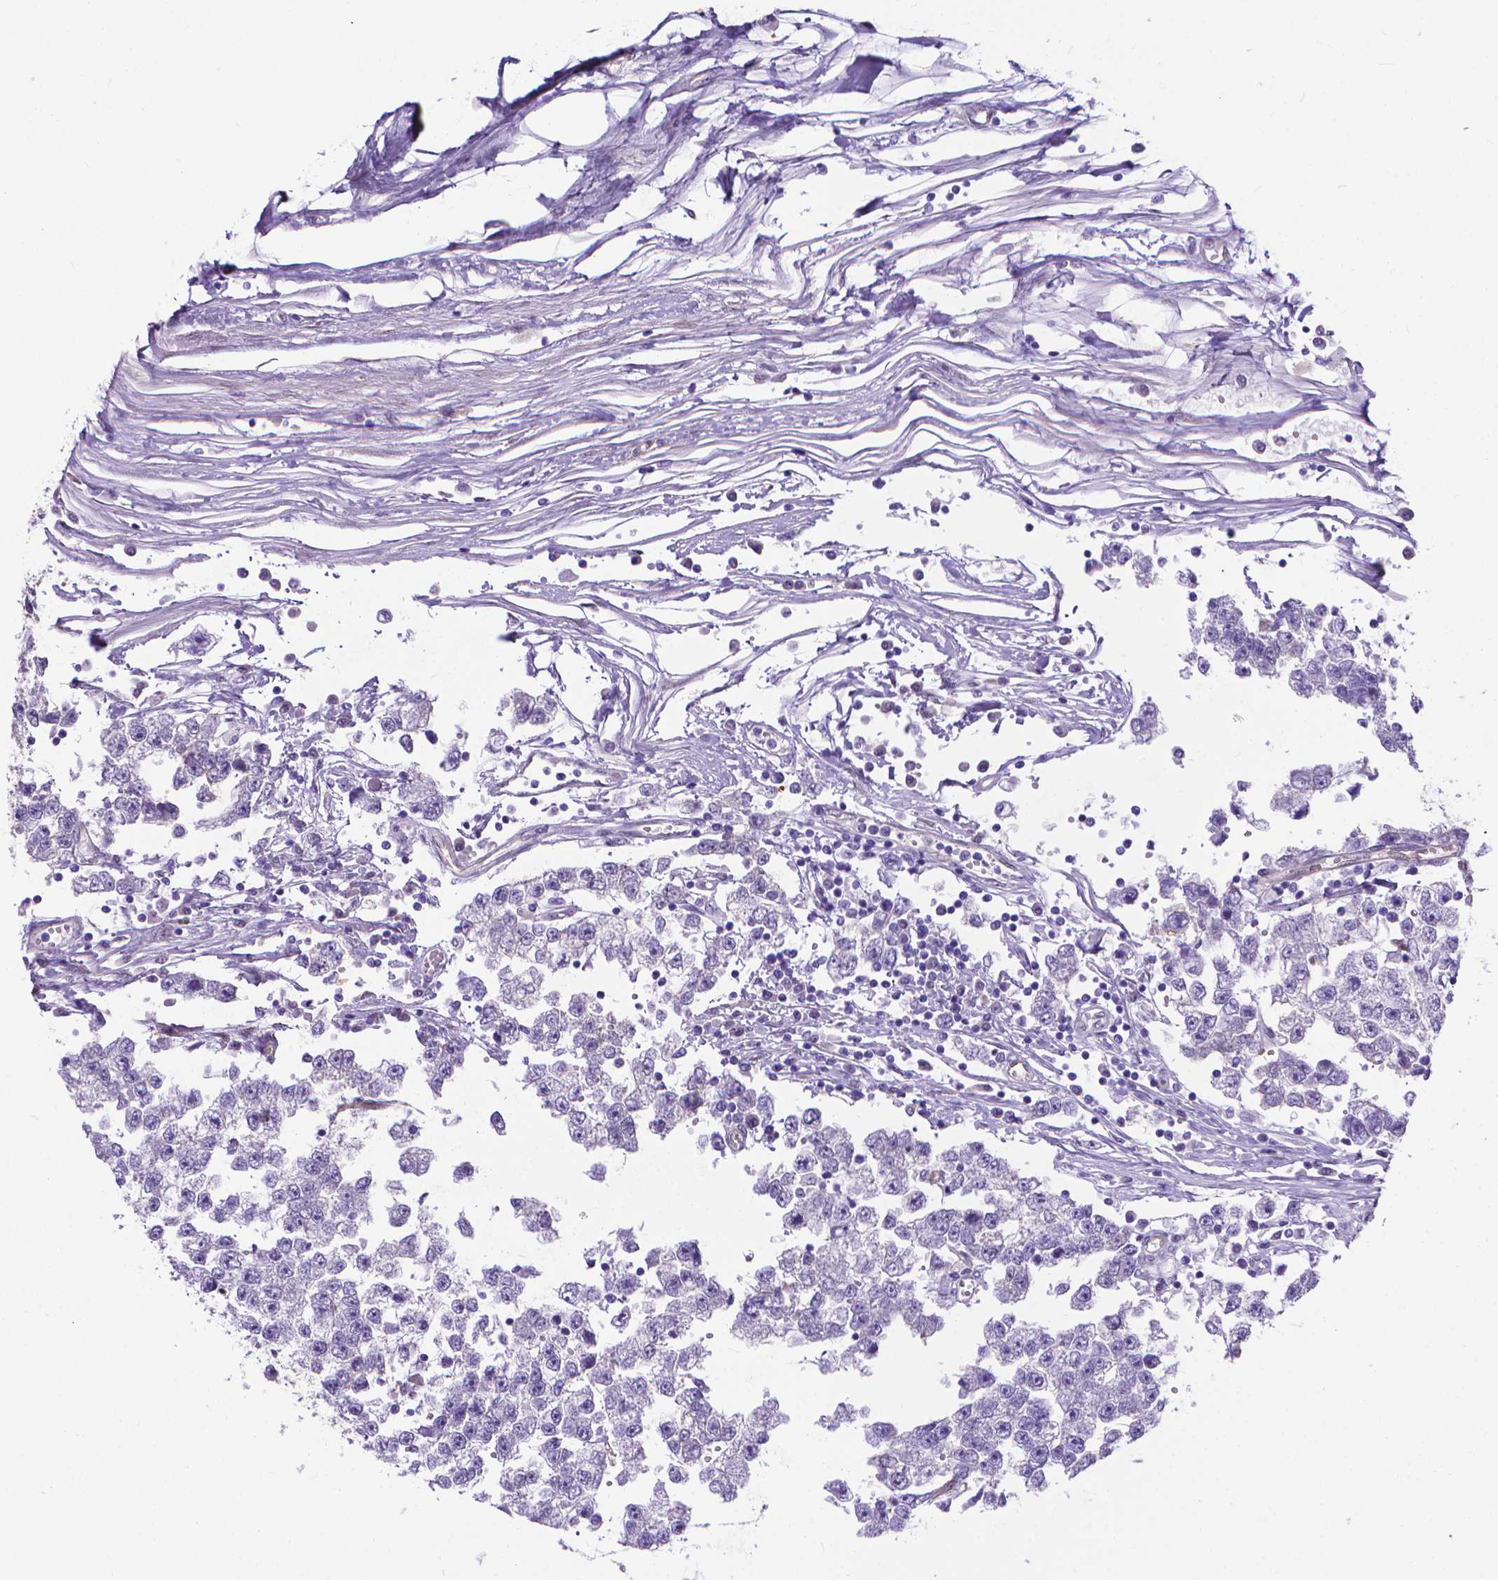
{"staining": {"intensity": "negative", "quantity": "none", "location": "none"}, "tissue": "testis cancer", "cell_type": "Tumor cells", "image_type": "cancer", "snomed": [{"axis": "morphology", "description": "Seminoma, NOS"}, {"axis": "topography", "description": "Testis"}], "caption": "The photomicrograph demonstrates no significant staining in tumor cells of testis seminoma.", "gene": "CLIC4", "patient": {"sex": "male", "age": 34}}